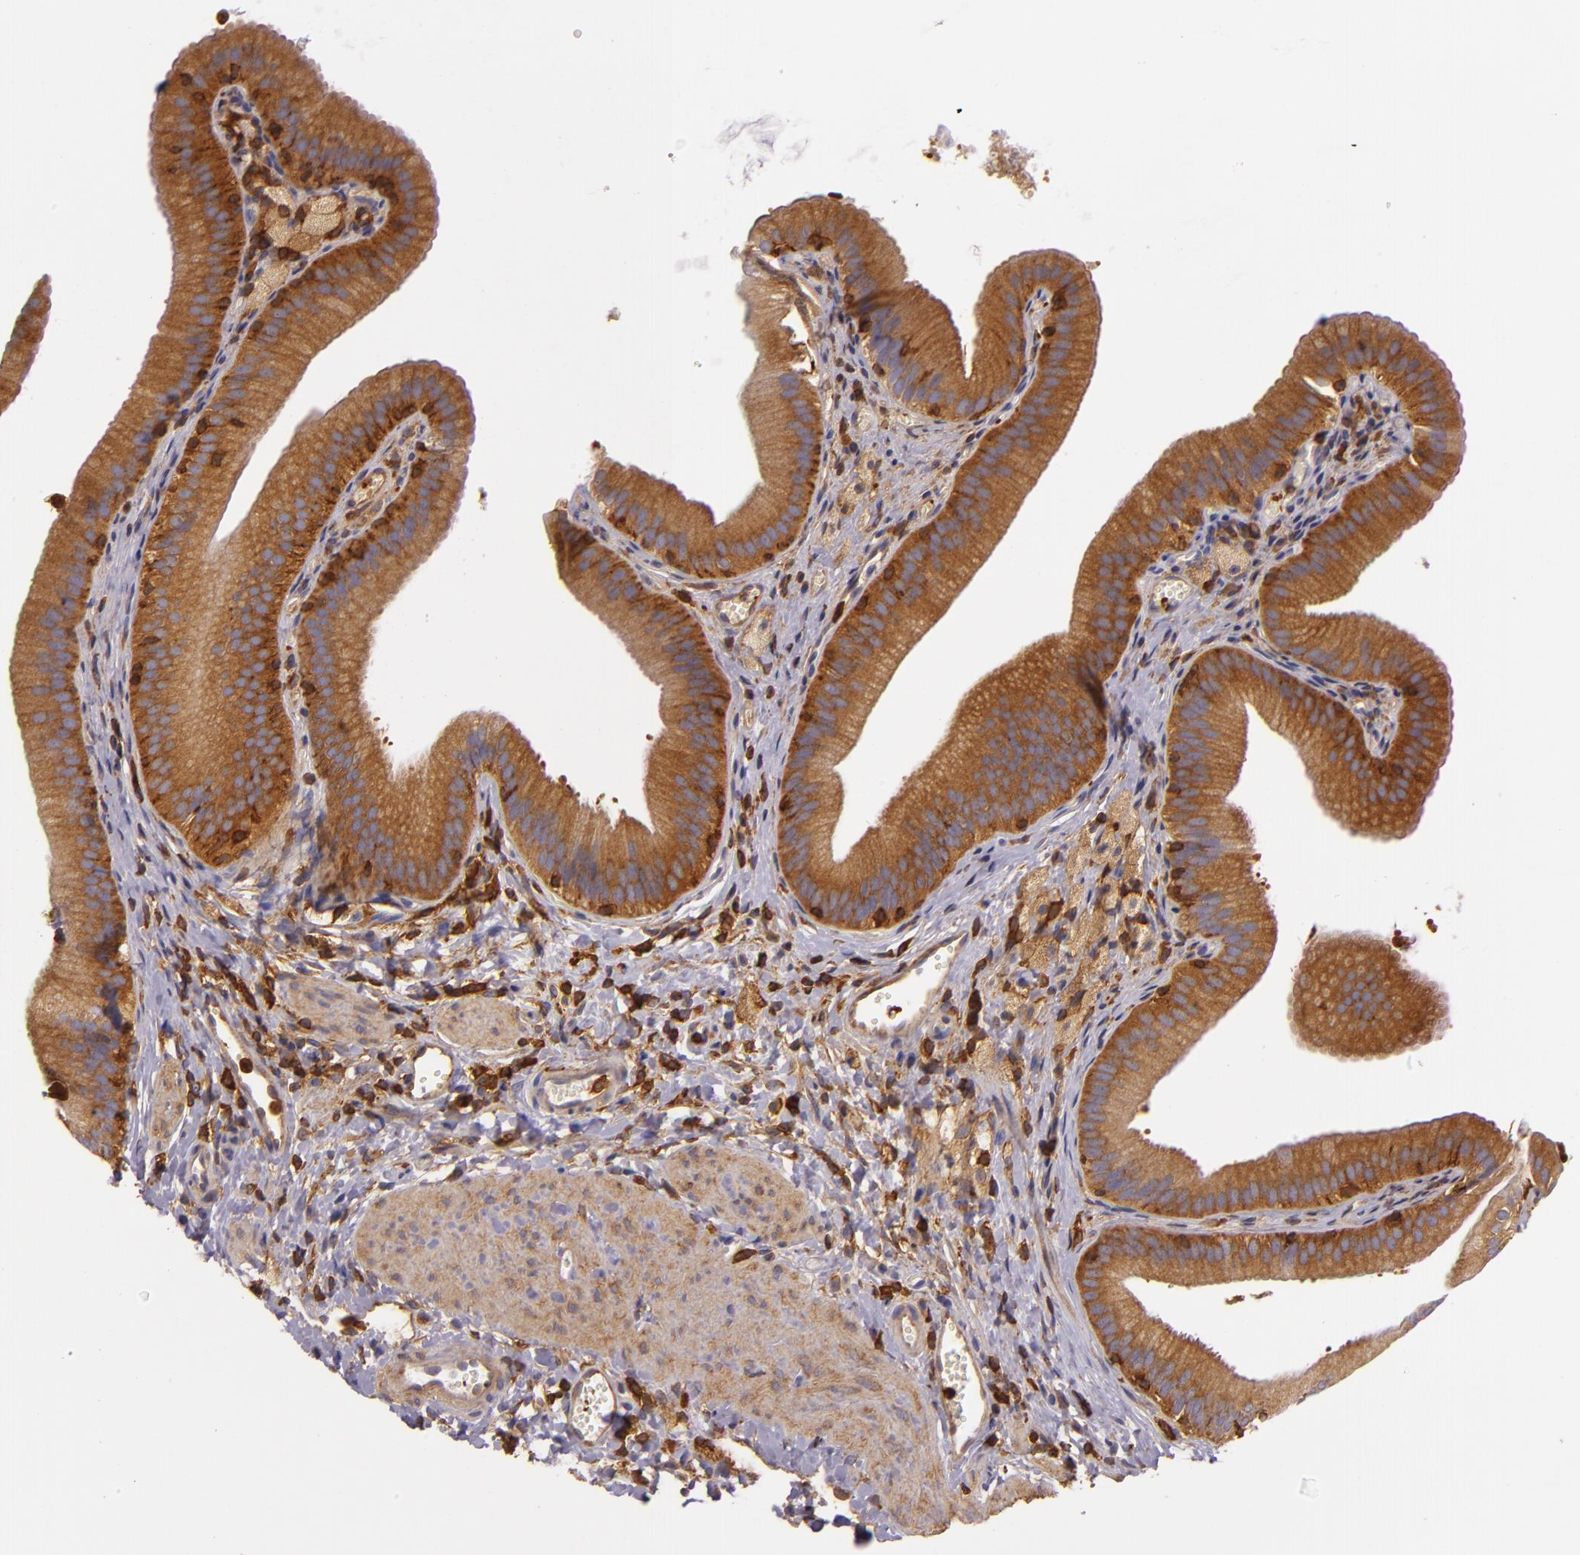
{"staining": {"intensity": "strong", "quantity": ">75%", "location": "cytoplasmic/membranous"}, "tissue": "gallbladder", "cell_type": "Glandular cells", "image_type": "normal", "snomed": [{"axis": "morphology", "description": "Normal tissue, NOS"}, {"axis": "topography", "description": "Gallbladder"}], "caption": "IHC micrograph of benign gallbladder stained for a protein (brown), which reveals high levels of strong cytoplasmic/membranous positivity in about >75% of glandular cells.", "gene": "TLN1", "patient": {"sex": "female", "age": 24}}